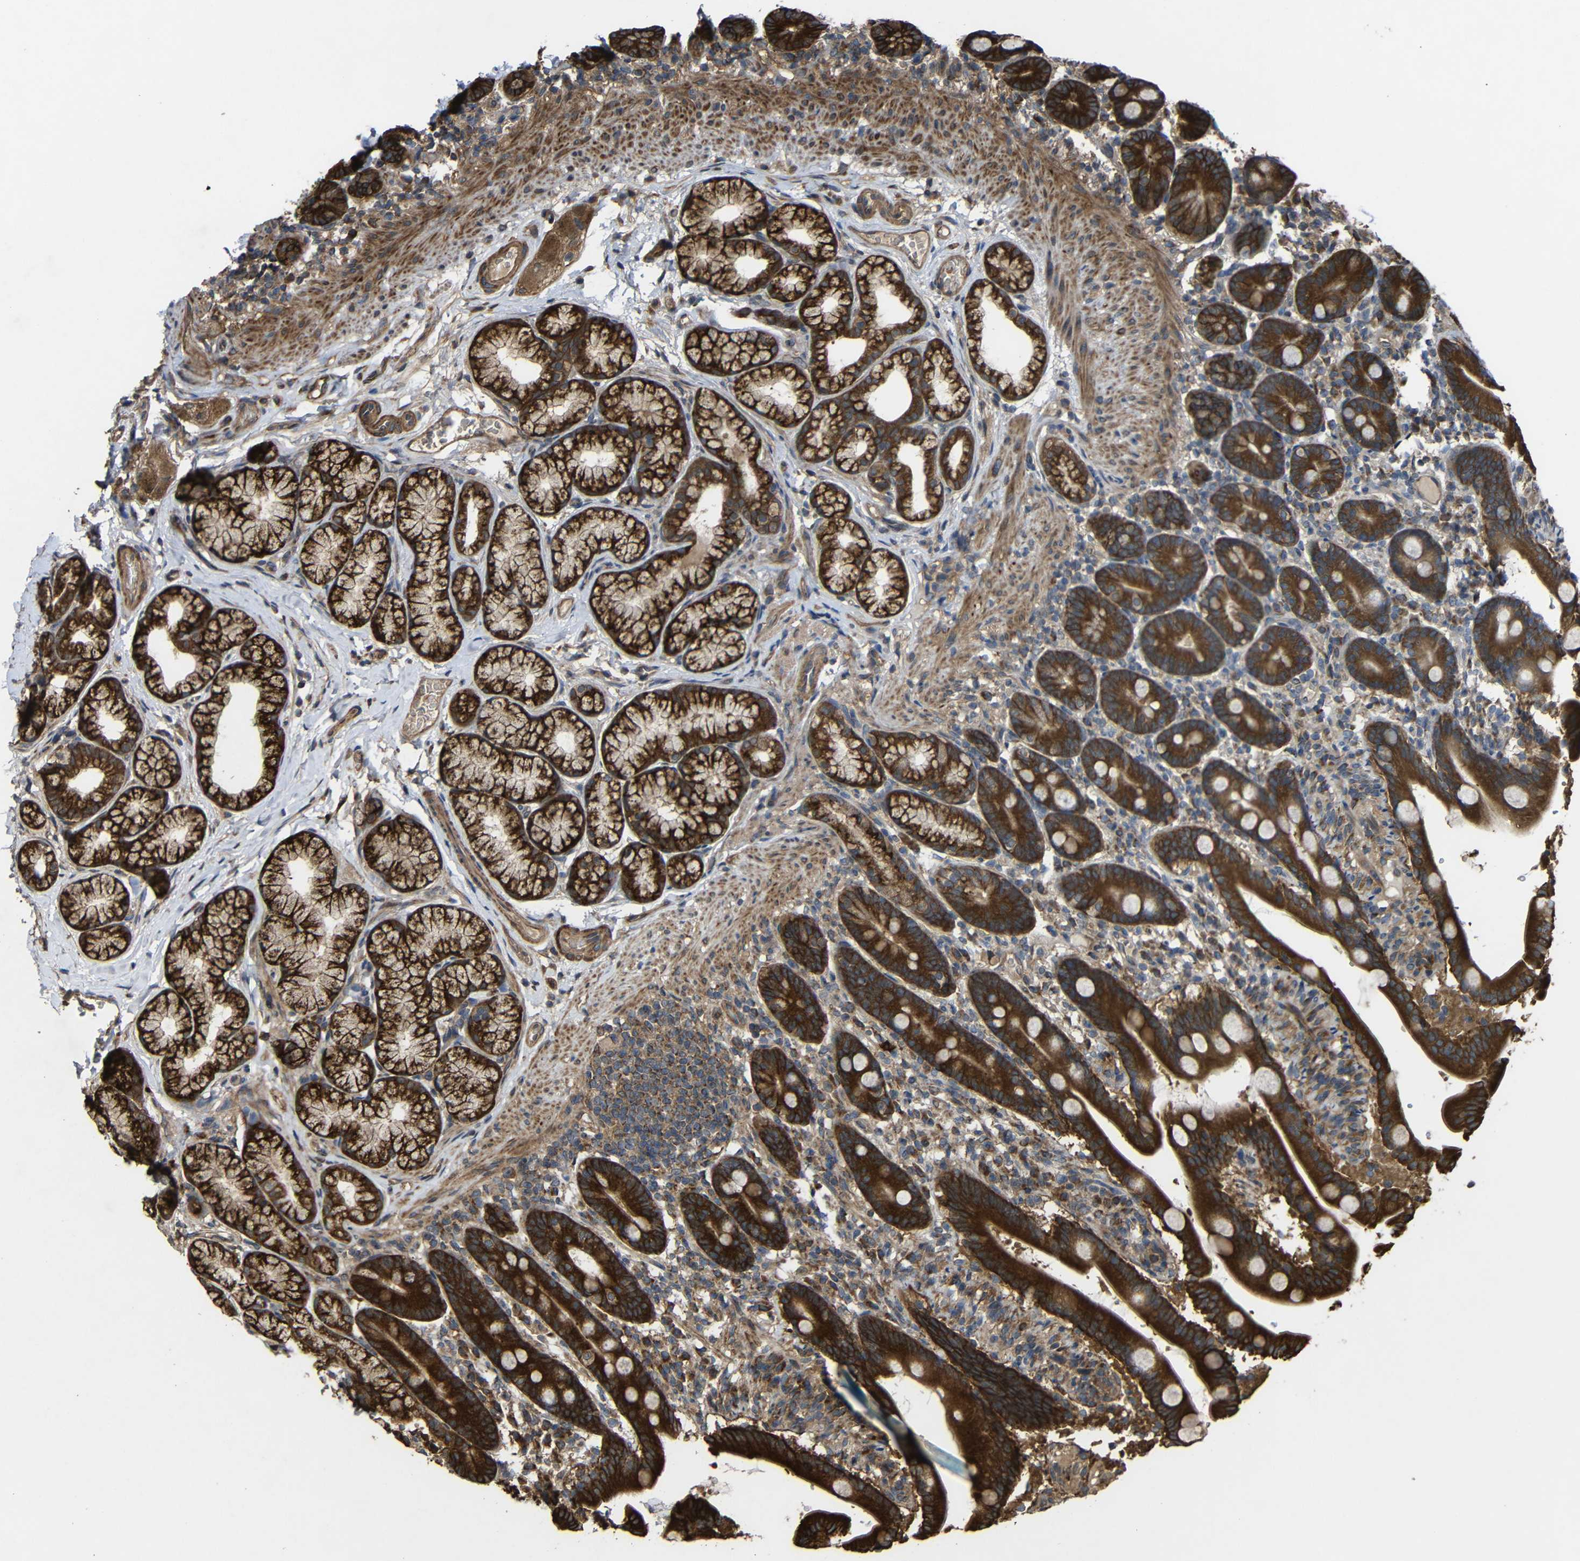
{"staining": {"intensity": "strong", "quantity": ">75%", "location": "cytoplasmic/membranous"}, "tissue": "duodenum", "cell_type": "Glandular cells", "image_type": "normal", "snomed": [{"axis": "morphology", "description": "Normal tissue, NOS"}, {"axis": "topography", "description": "Duodenum"}], "caption": "Unremarkable duodenum exhibits strong cytoplasmic/membranous expression in about >75% of glandular cells.", "gene": "C1GALT1", "patient": {"sex": "male", "age": 54}}